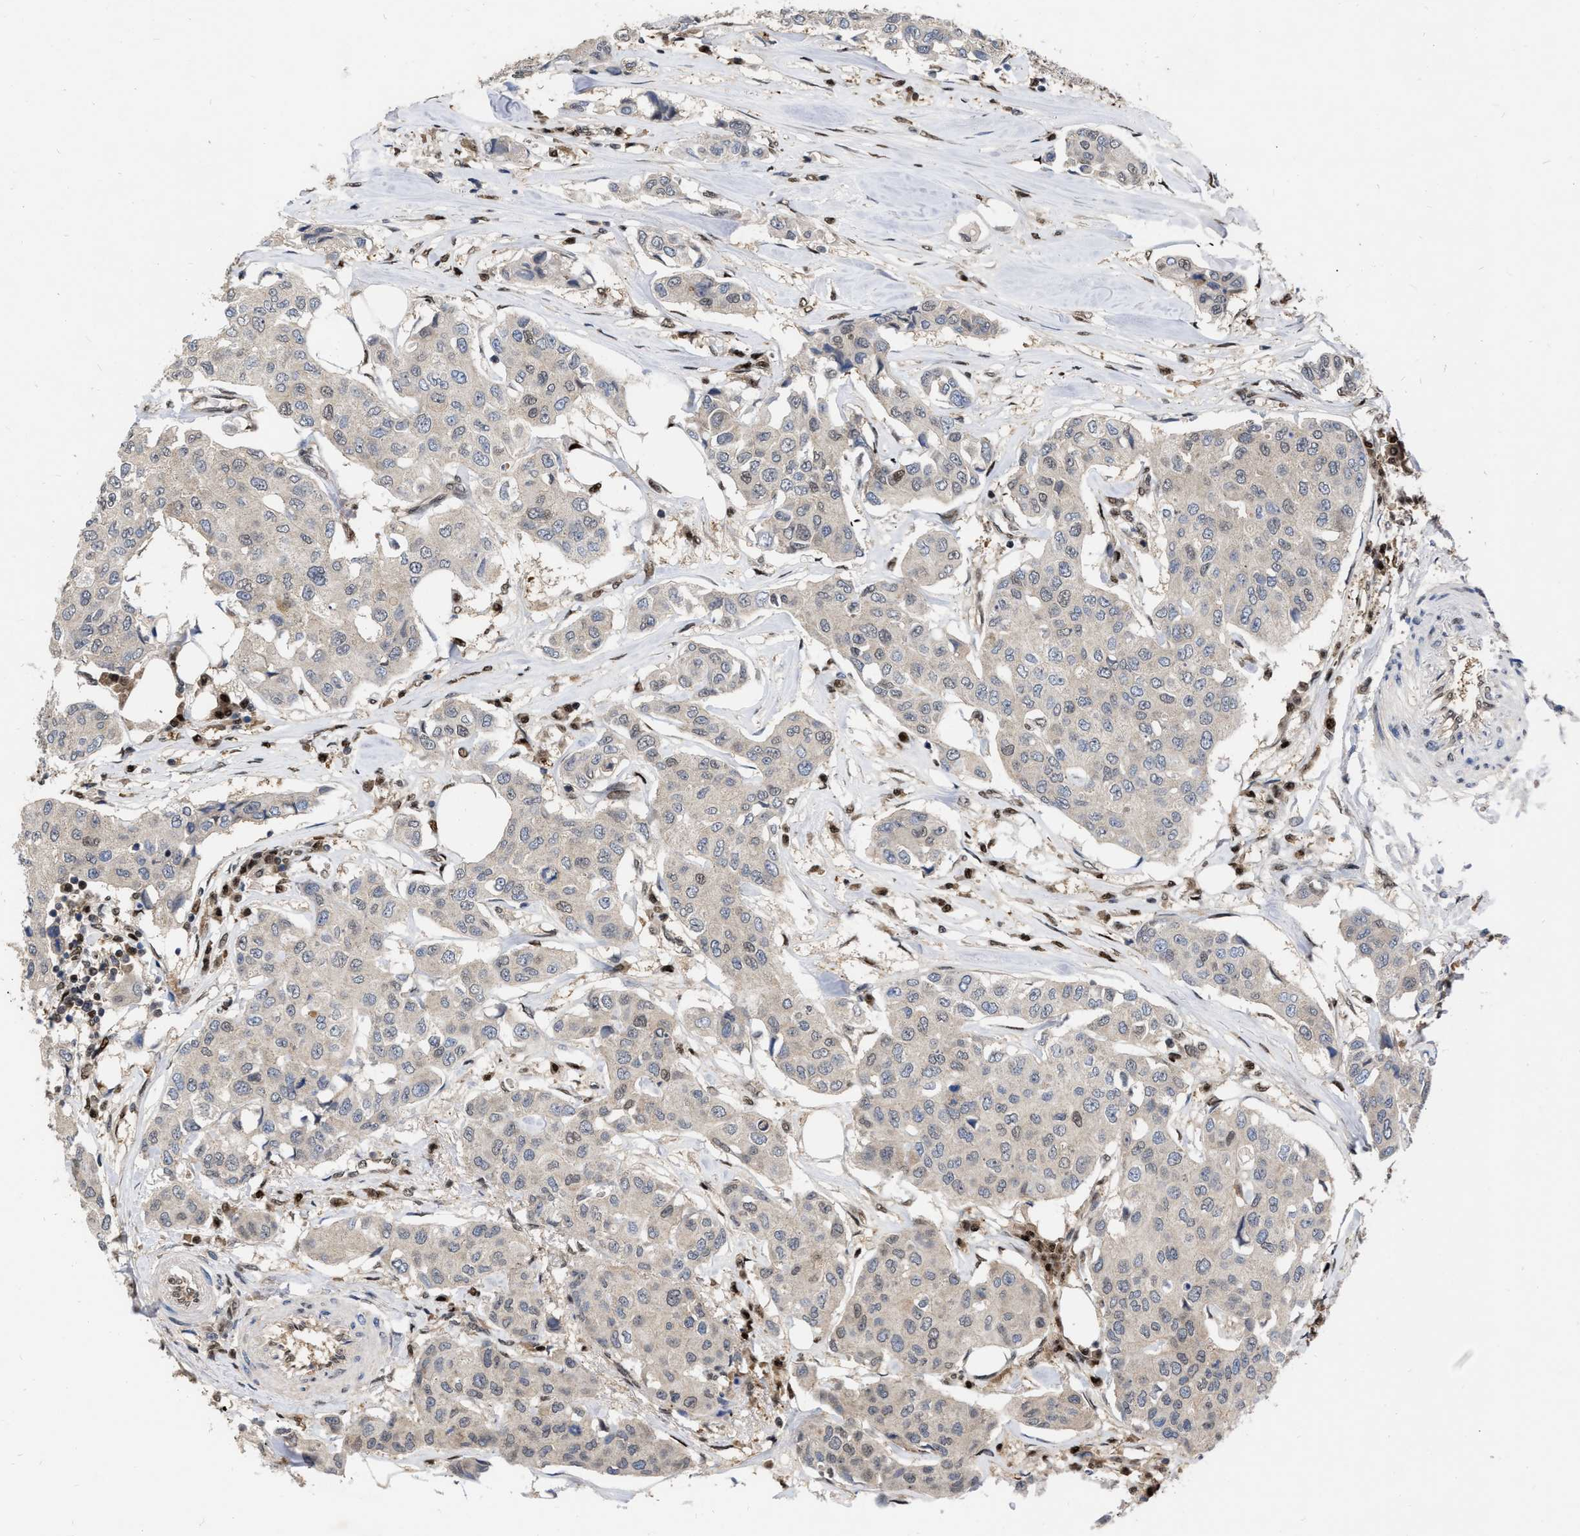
{"staining": {"intensity": "weak", "quantity": "<25%", "location": "nuclear"}, "tissue": "breast cancer", "cell_type": "Tumor cells", "image_type": "cancer", "snomed": [{"axis": "morphology", "description": "Duct carcinoma"}, {"axis": "topography", "description": "Breast"}], "caption": "Tumor cells are negative for protein expression in human infiltrating ductal carcinoma (breast). (Immunohistochemistry, brightfield microscopy, high magnification).", "gene": "MDM4", "patient": {"sex": "female", "age": 80}}